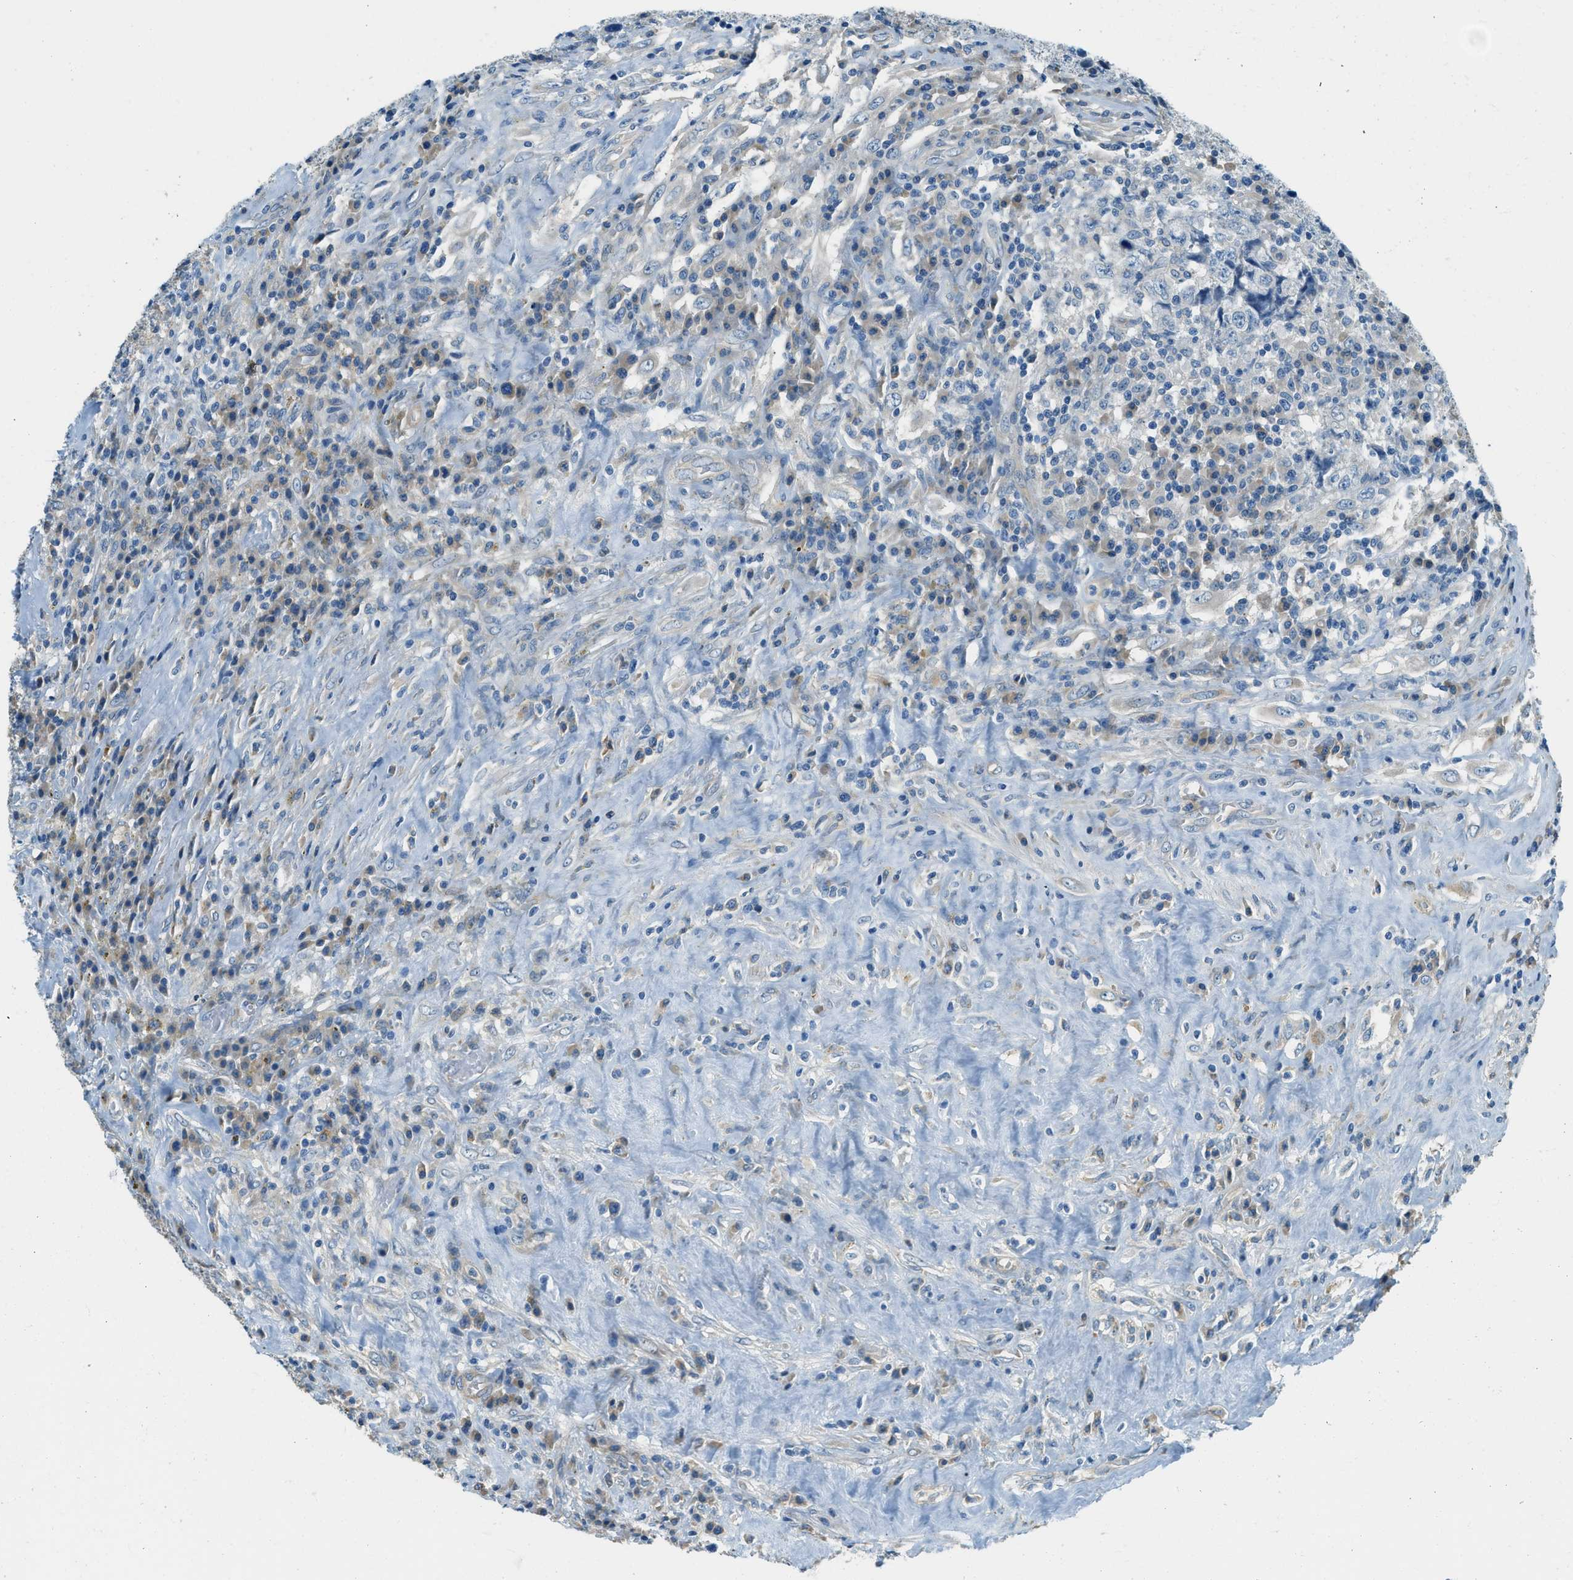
{"staining": {"intensity": "negative", "quantity": "none", "location": "none"}, "tissue": "testis cancer", "cell_type": "Tumor cells", "image_type": "cancer", "snomed": [{"axis": "morphology", "description": "Necrosis, NOS"}, {"axis": "morphology", "description": "Carcinoma, Embryonal, NOS"}, {"axis": "topography", "description": "Testis"}], "caption": "This is an immunohistochemistry (IHC) image of human testis cancer (embryonal carcinoma). There is no expression in tumor cells.", "gene": "ZNF367", "patient": {"sex": "male", "age": 19}}